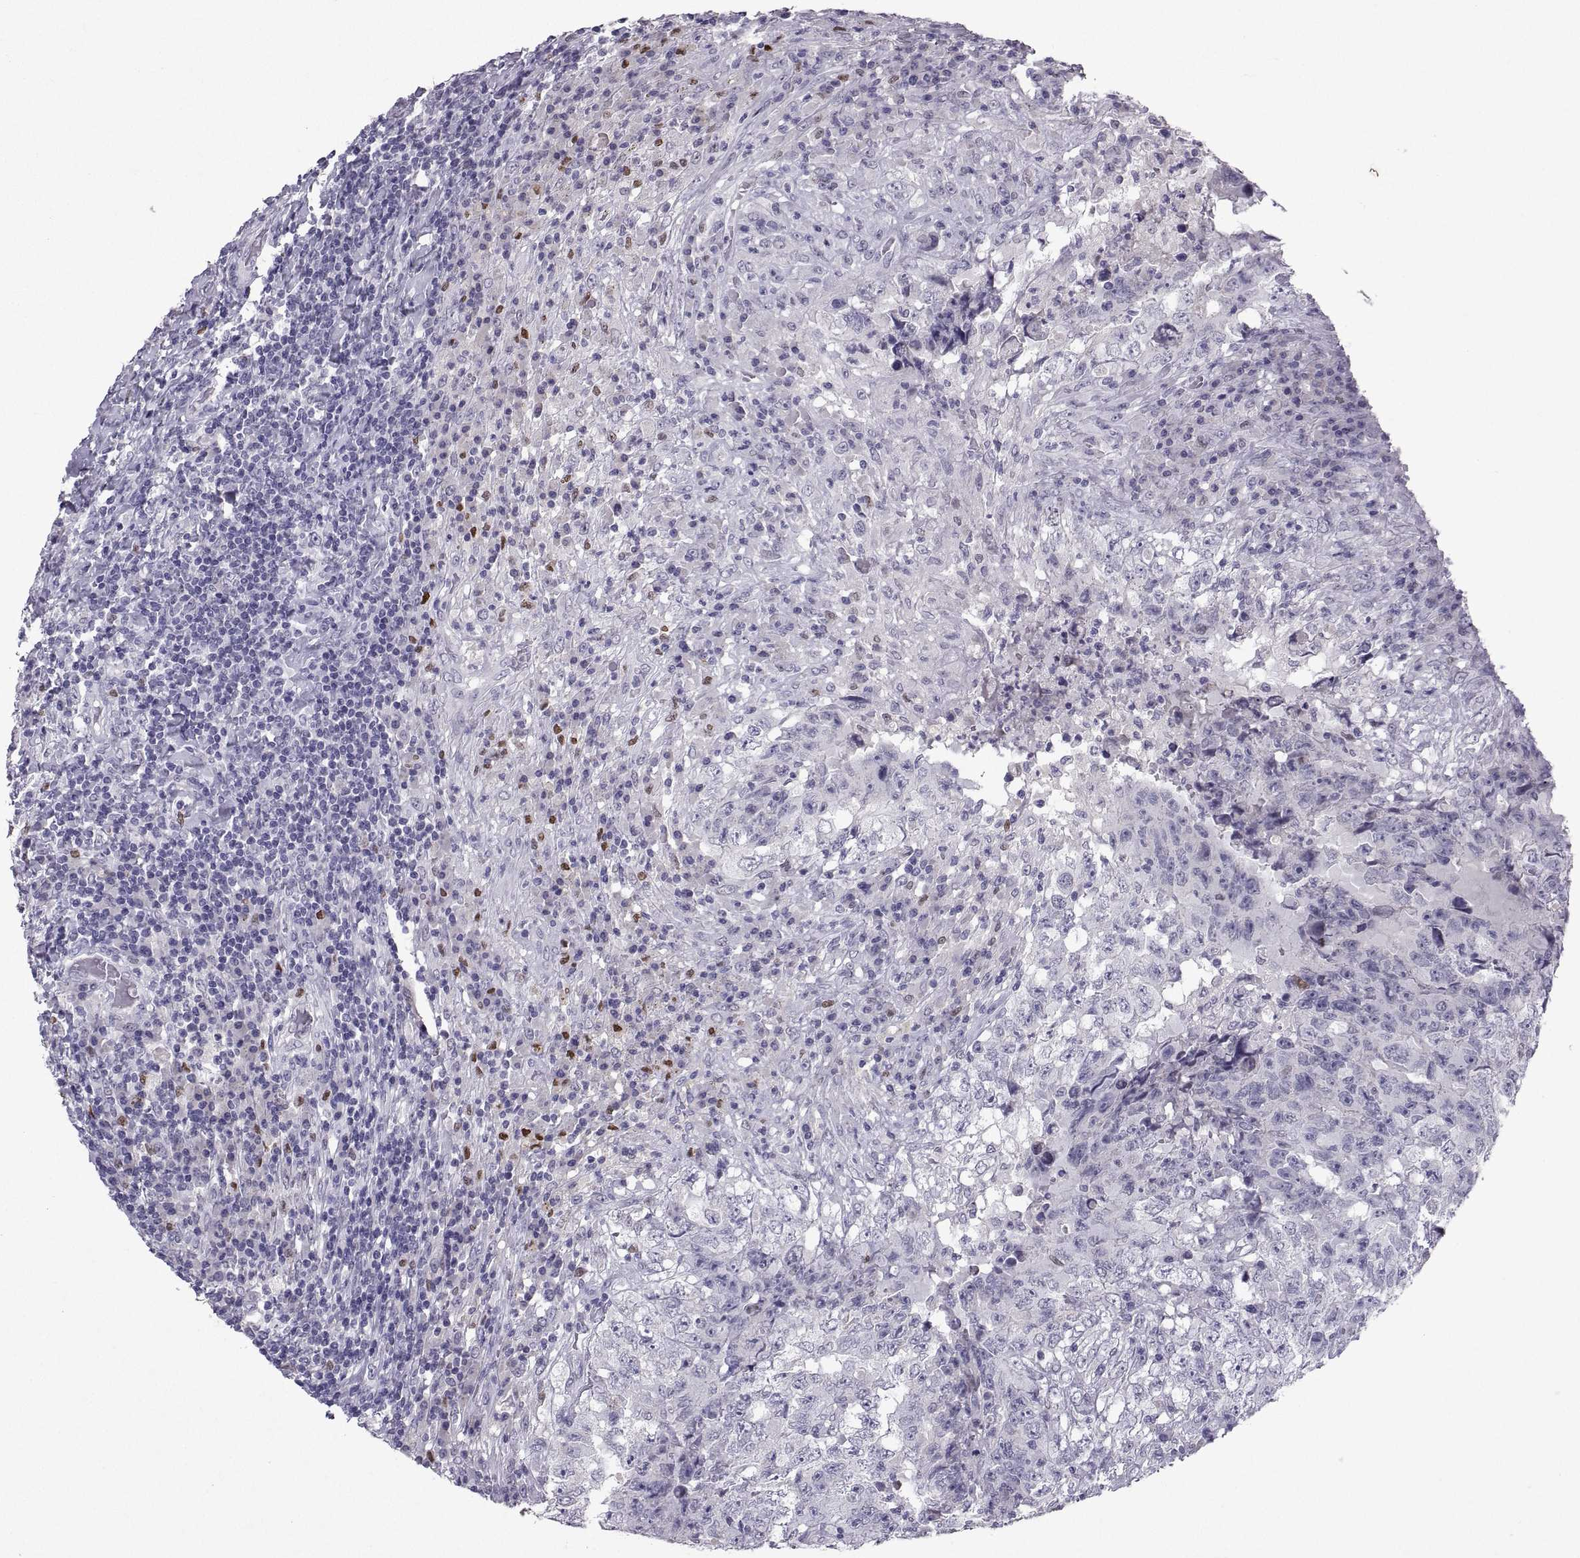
{"staining": {"intensity": "negative", "quantity": "none", "location": "none"}, "tissue": "testis cancer", "cell_type": "Tumor cells", "image_type": "cancer", "snomed": [{"axis": "morphology", "description": "Necrosis, NOS"}, {"axis": "morphology", "description": "Carcinoma, Embryonal, NOS"}, {"axis": "topography", "description": "Testis"}], "caption": "This is an immunohistochemistry (IHC) histopathology image of human testis cancer. There is no expression in tumor cells.", "gene": "SOX21", "patient": {"sex": "male", "age": 19}}